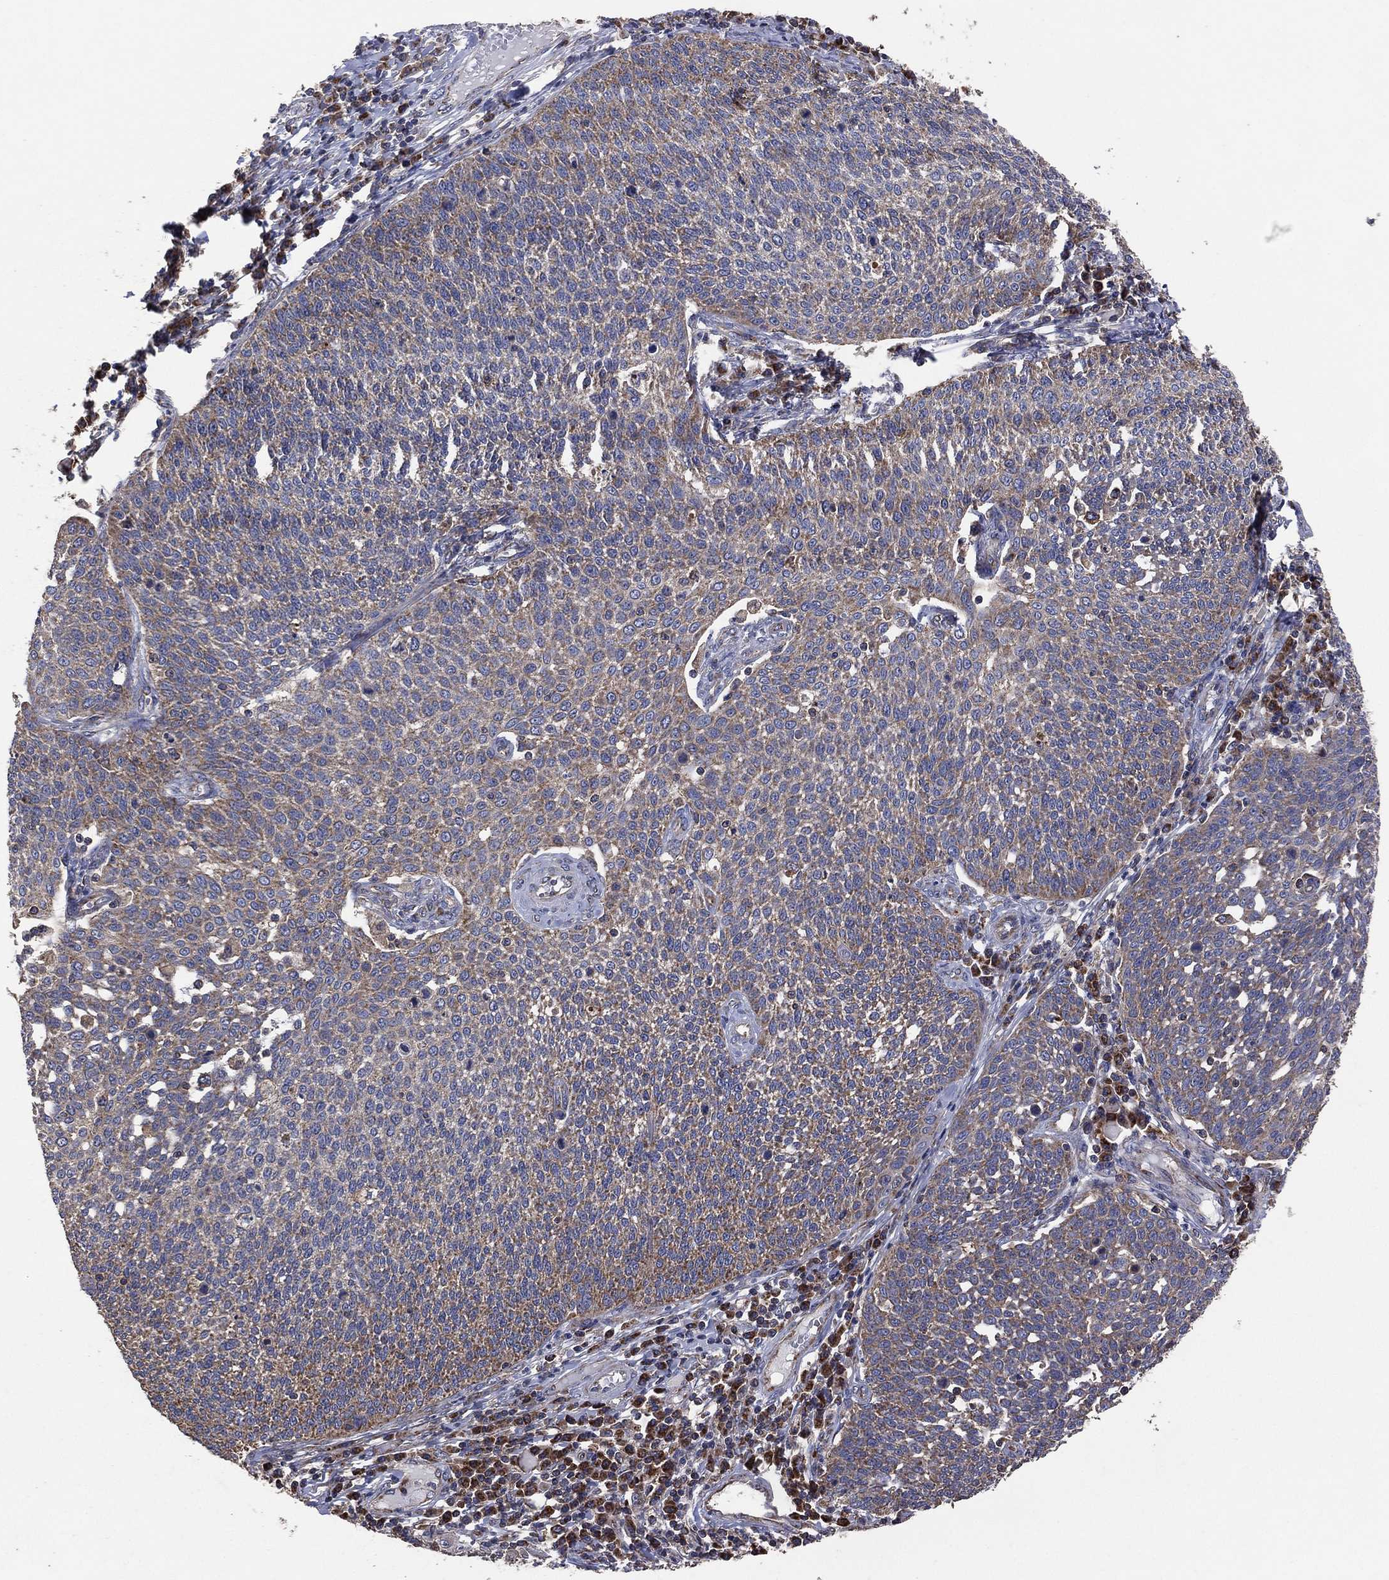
{"staining": {"intensity": "weak", "quantity": "25%-75%", "location": "cytoplasmic/membranous"}, "tissue": "cervical cancer", "cell_type": "Tumor cells", "image_type": "cancer", "snomed": [{"axis": "morphology", "description": "Squamous cell carcinoma, NOS"}, {"axis": "topography", "description": "Cervix"}], "caption": "Protein expression analysis of cervical cancer (squamous cell carcinoma) reveals weak cytoplasmic/membranous positivity in about 25%-75% of tumor cells. The protein of interest is shown in brown color, while the nuclei are stained blue.", "gene": "LIMD1", "patient": {"sex": "female", "age": 34}}